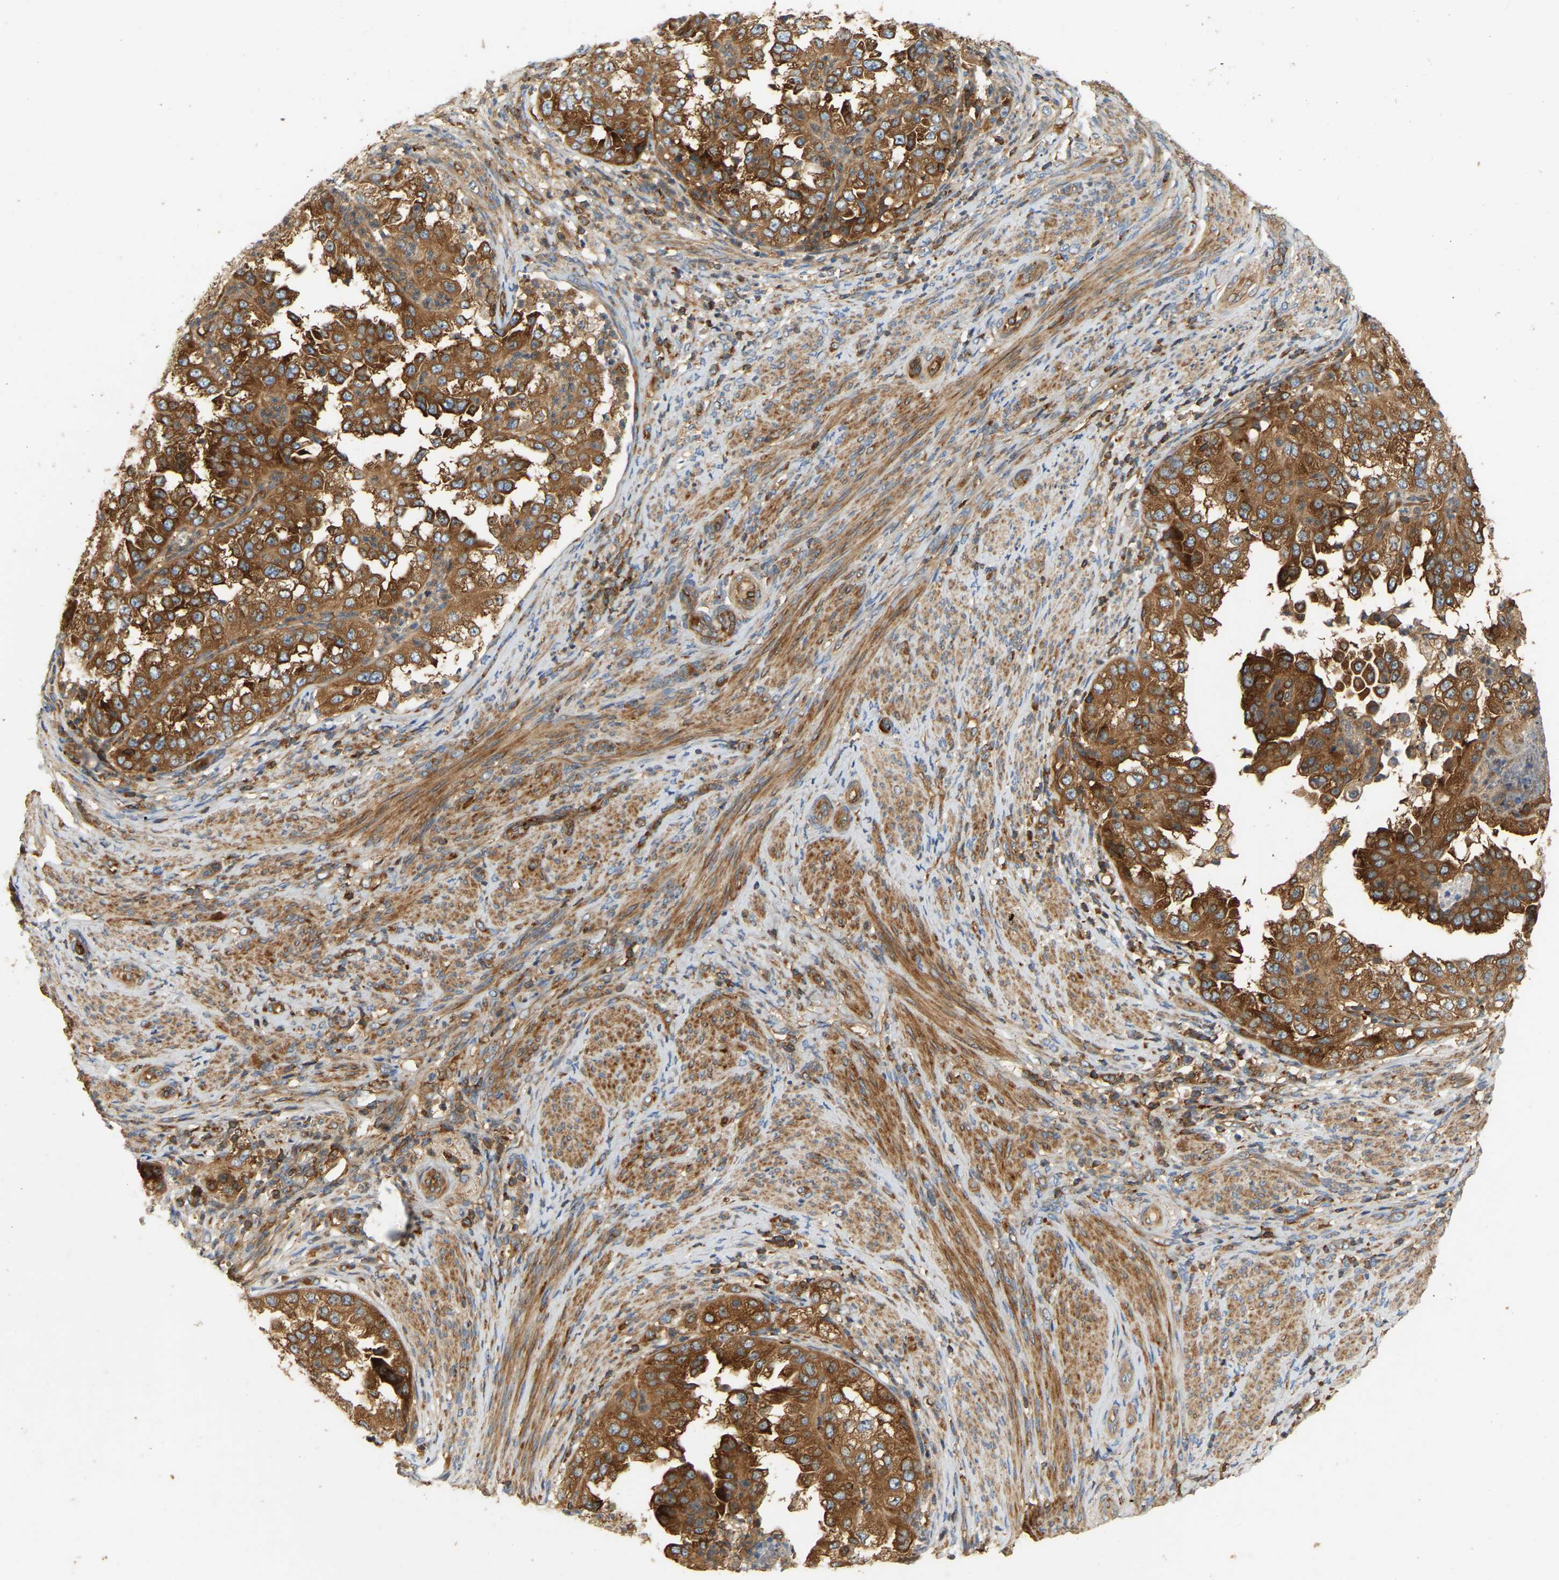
{"staining": {"intensity": "strong", "quantity": ">75%", "location": "cytoplasmic/membranous"}, "tissue": "endometrial cancer", "cell_type": "Tumor cells", "image_type": "cancer", "snomed": [{"axis": "morphology", "description": "Adenocarcinoma, NOS"}, {"axis": "topography", "description": "Endometrium"}], "caption": "A high amount of strong cytoplasmic/membranous staining is present in about >75% of tumor cells in endometrial cancer (adenocarcinoma) tissue.", "gene": "AKAP13", "patient": {"sex": "female", "age": 85}}